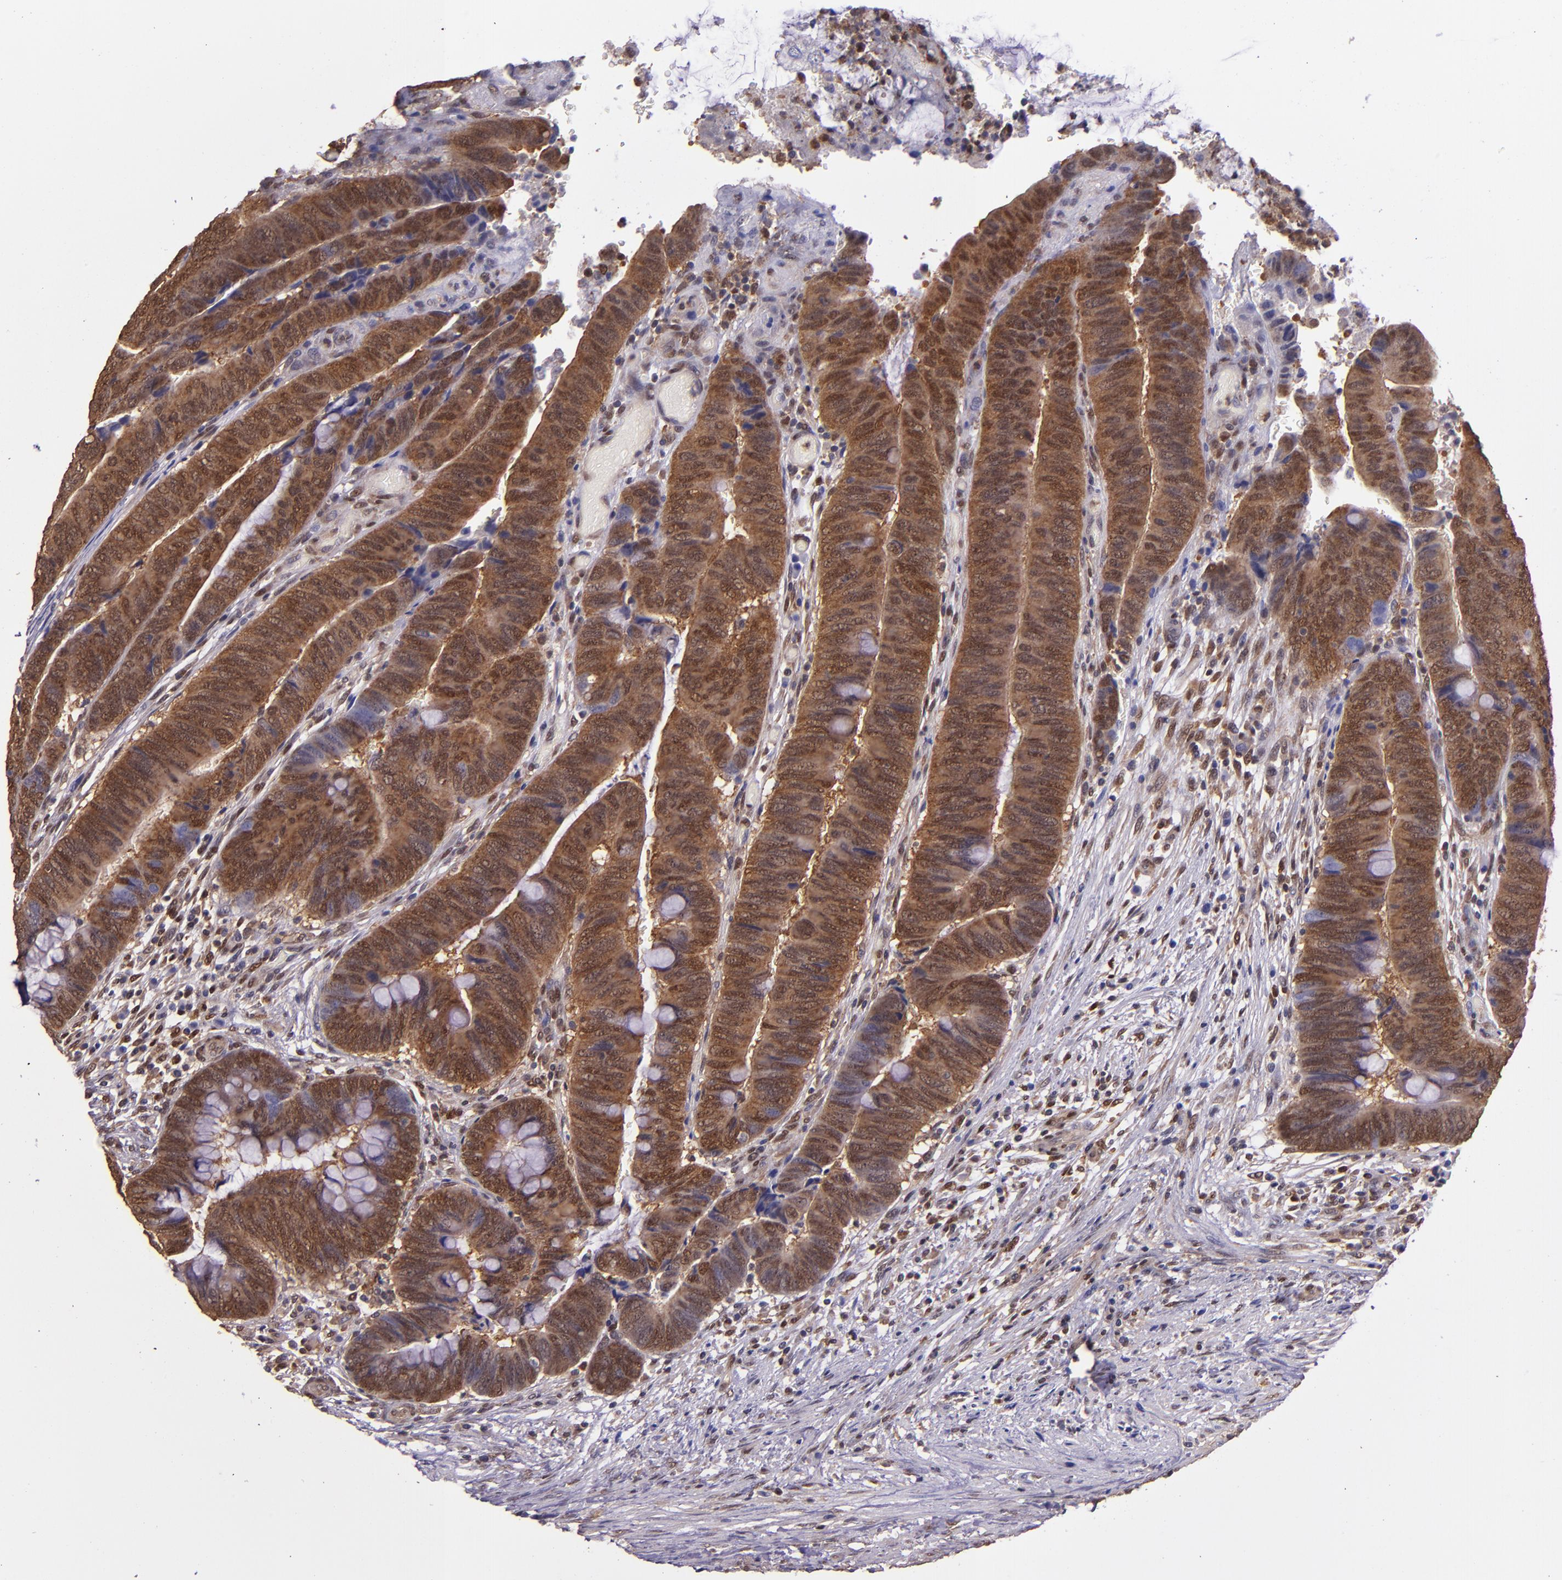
{"staining": {"intensity": "moderate", "quantity": "25%-75%", "location": "cytoplasmic/membranous"}, "tissue": "colorectal cancer", "cell_type": "Tumor cells", "image_type": "cancer", "snomed": [{"axis": "morphology", "description": "Normal tissue, NOS"}, {"axis": "morphology", "description": "Adenocarcinoma, NOS"}, {"axis": "topography", "description": "Rectum"}], "caption": "Tumor cells display medium levels of moderate cytoplasmic/membranous positivity in approximately 25%-75% of cells in adenocarcinoma (colorectal).", "gene": "STAT6", "patient": {"sex": "male", "age": 92}}